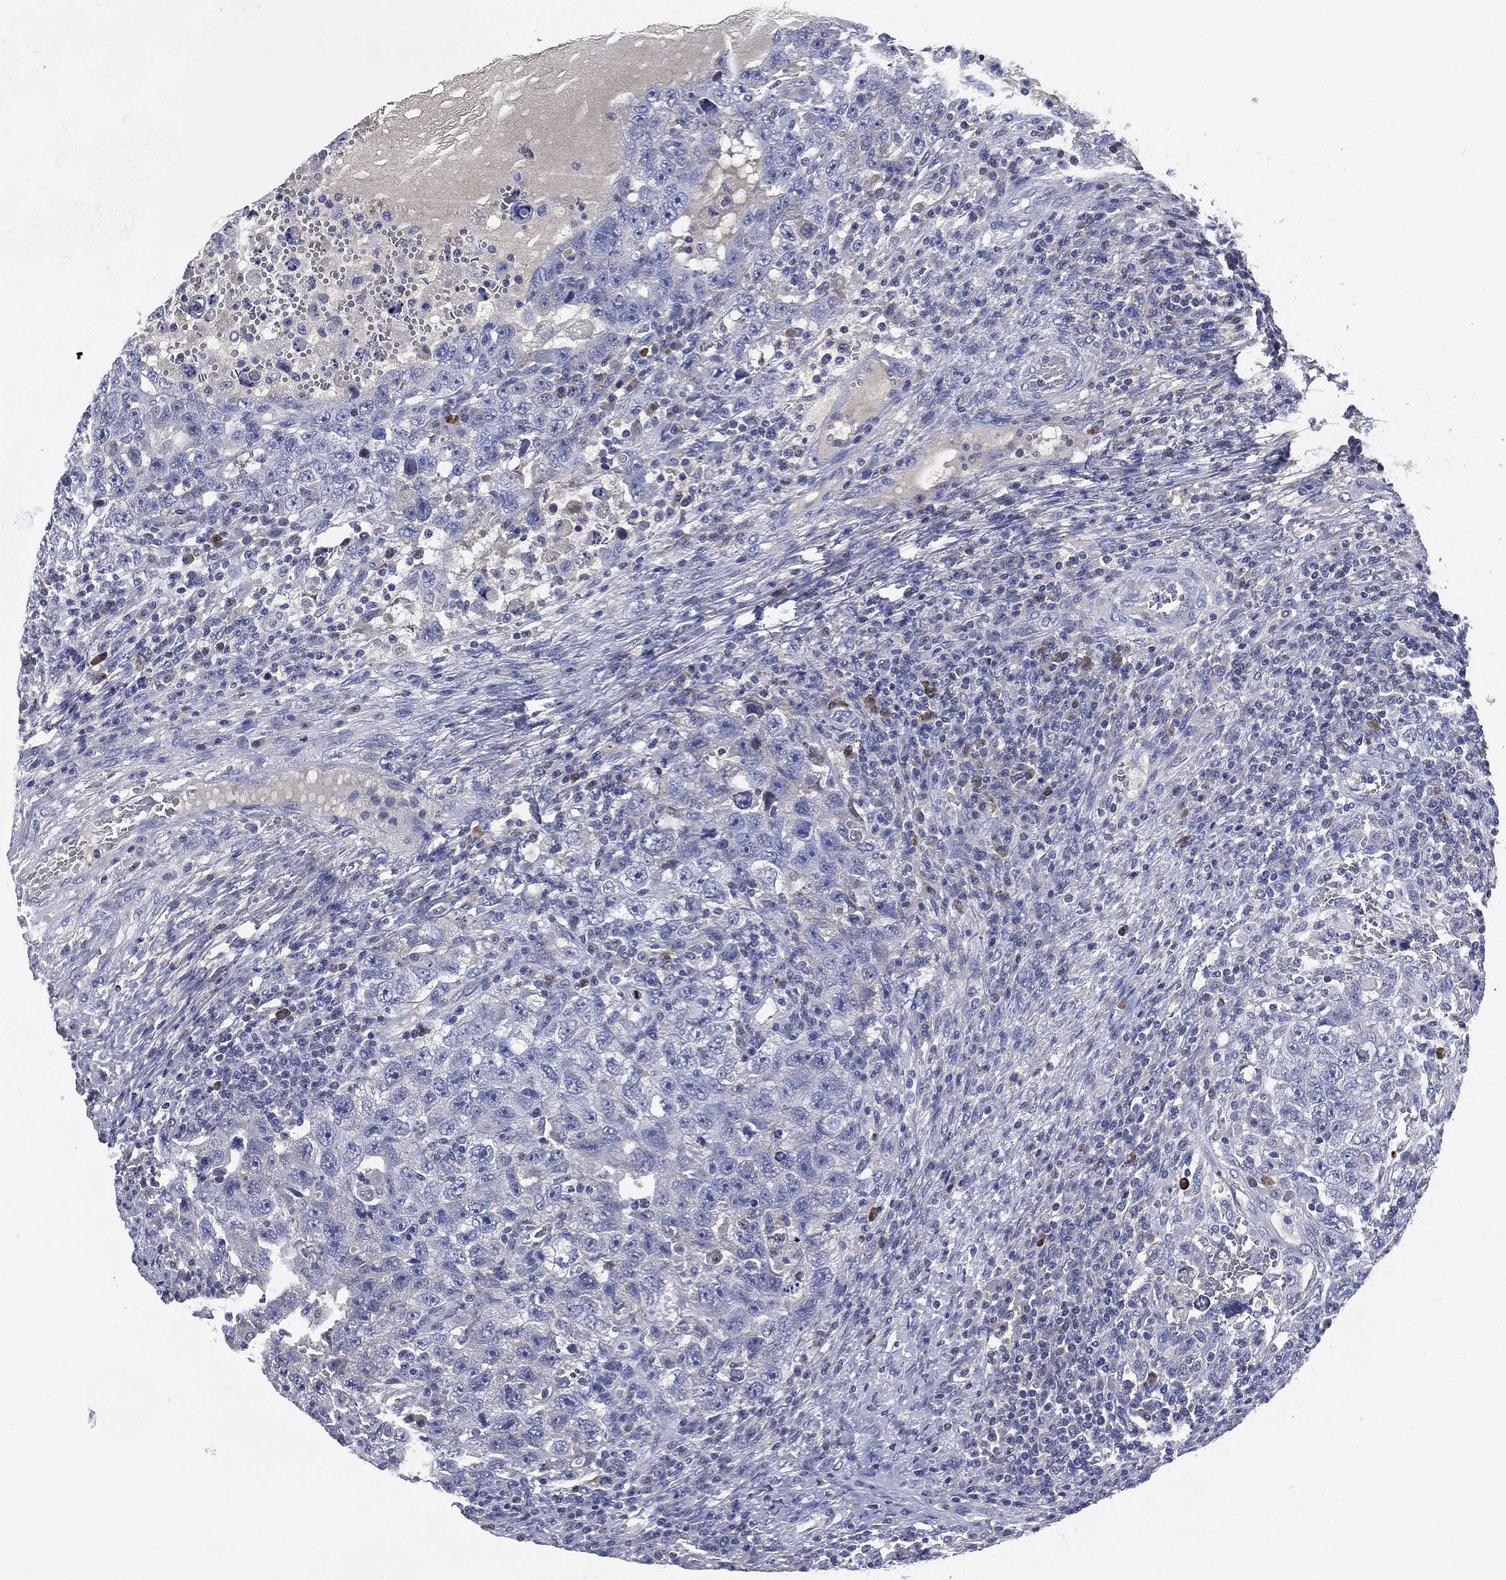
{"staining": {"intensity": "negative", "quantity": "none", "location": "none"}, "tissue": "testis cancer", "cell_type": "Tumor cells", "image_type": "cancer", "snomed": [{"axis": "morphology", "description": "Carcinoma, Embryonal, NOS"}, {"axis": "topography", "description": "Testis"}], "caption": "This is a image of immunohistochemistry staining of embryonal carcinoma (testis), which shows no expression in tumor cells. (DAB (3,3'-diaminobenzidine) IHC, high magnification).", "gene": "CD27", "patient": {"sex": "male", "age": 26}}